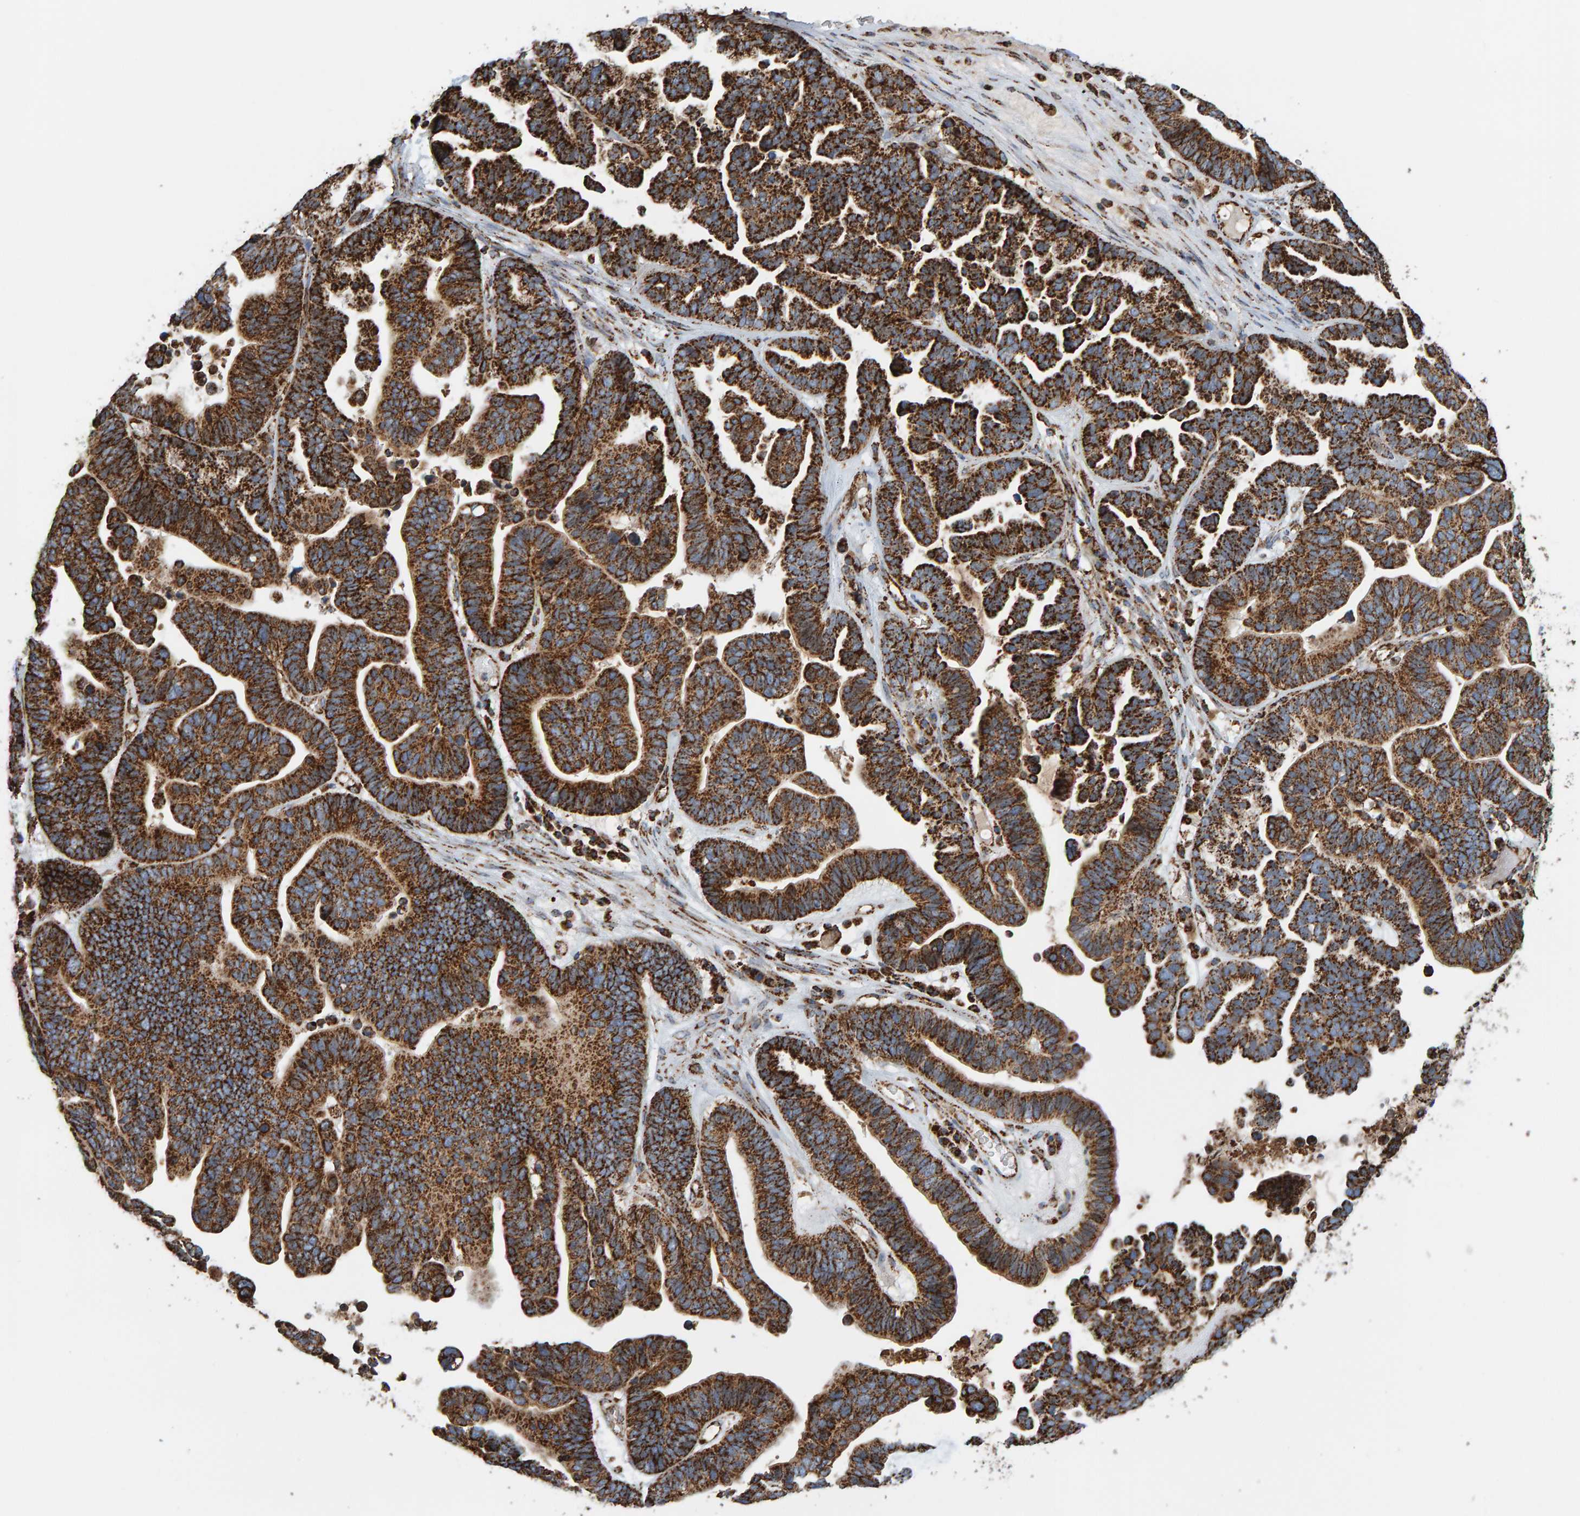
{"staining": {"intensity": "strong", "quantity": ">75%", "location": "cytoplasmic/membranous"}, "tissue": "ovarian cancer", "cell_type": "Tumor cells", "image_type": "cancer", "snomed": [{"axis": "morphology", "description": "Cystadenocarcinoma, serous, NOS"}, {"axis": "topography", "description": "Ovary"}], "caption": "High-power microscopy captured an IHC histopathology image of ovarian cancer, revealing strong cytoplasmic/membranous staining in about >75% of tumor cells.", "gene": "MRPL45", "patient": {"sex": "female", "age": 56}}